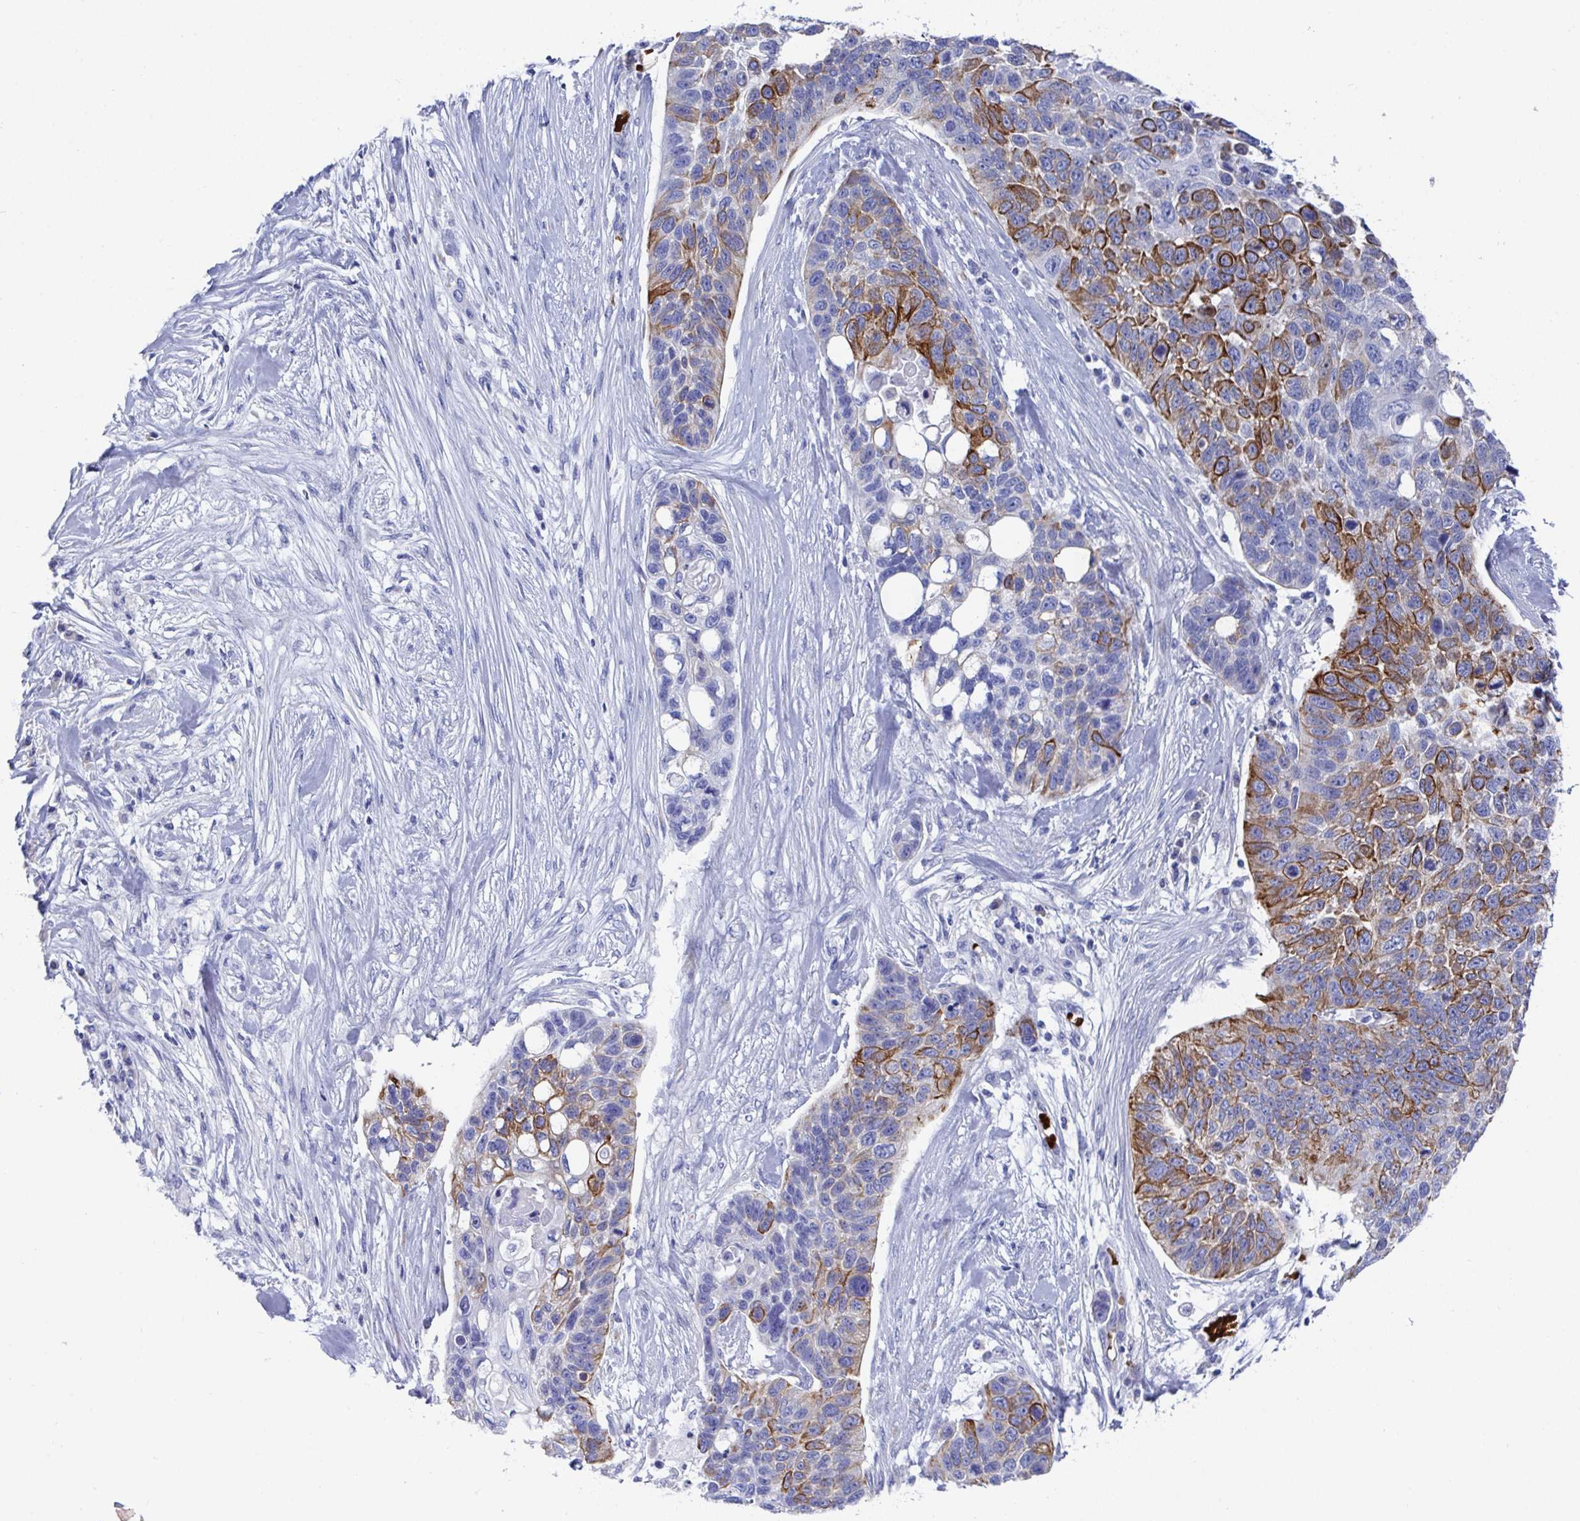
{"staining": {"intensity": "moderate", "quantity": "25%-75%", "location": "cytoplasmic/membranous"}, "tissue": "lung cancer", "cell_type": "Tumor cells", "image_type": "cancer", "snomed": [{"axis": "morphology", "description": "Squamous cell carcinoma, NOS"}, {"axis": "topography", "description": "Lung"}], "caption": "This image exhibits lung cancer stained with IHC to label a protein in brown. The cytoplasmic/membranous of tumor cells show moderate positivity for the protein. Nuclei are counter-stained blue.", "gene": "CLDN8", "patient": {"sex": "male", "age": 62}}